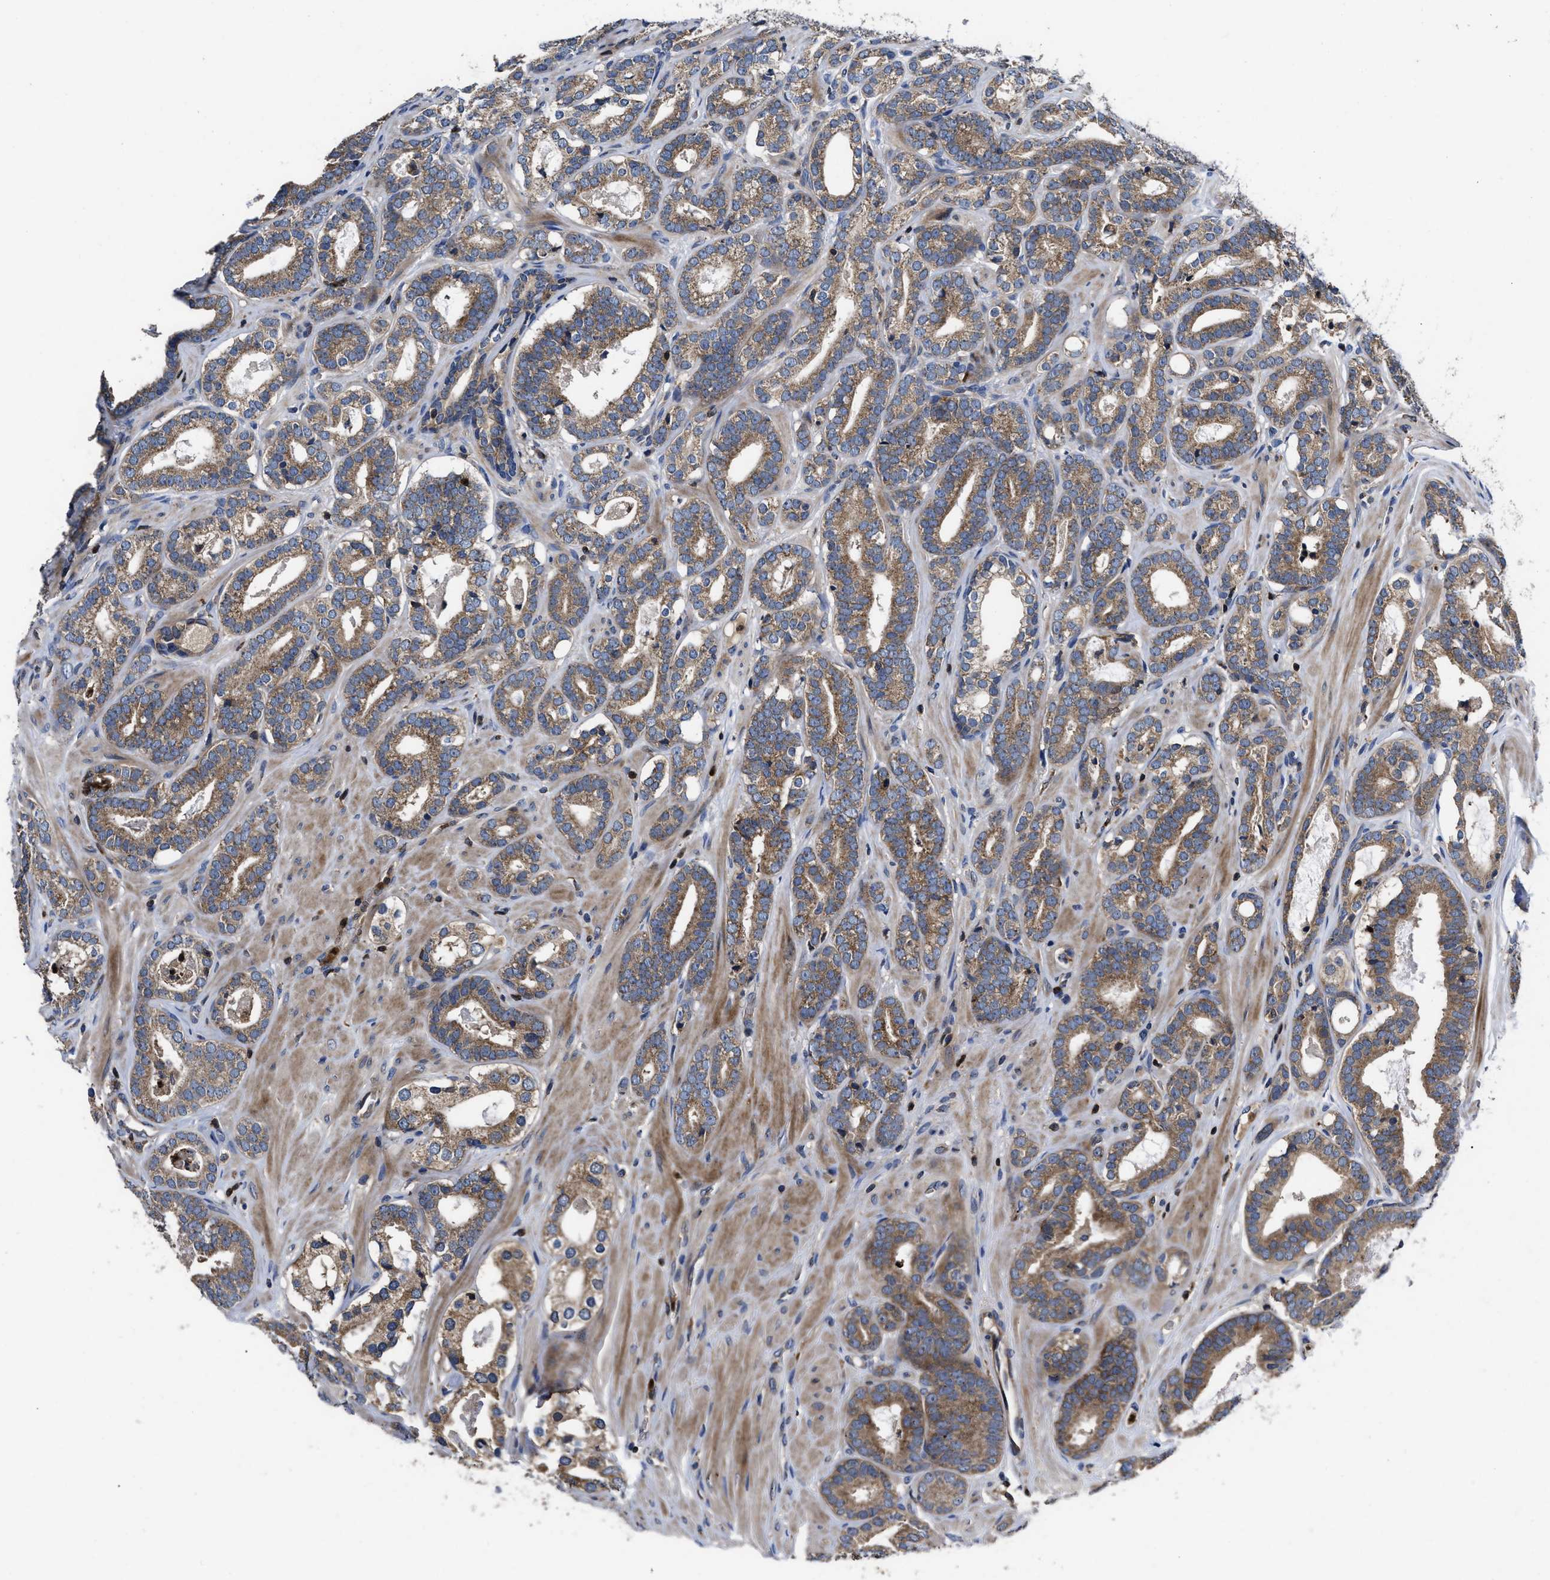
{"staining": {"intensity": "moderate", "quantity": ">75%", "location": "cytoplasmic/membranous"}, "tissue": "prostate cancer", "cell_type": "Tumor cells", "image_type": "cancer", "snomed": [{"axis": "morphology", "description": "Adenocarcinoma, High grade"}, {"axis": "topography", "description": "Prostate"}], "caption": "Immunohistochemistry (IHC) (DAB) staining of human prostate cancer (adenocarcinoma (high-grade)) shows moderate cytoplasmic/membranous protein staining in approximately >75% of tumor cells. (IHC, brightfield microscopy, high magnification).", "gene": "YBEY", "patient": {"sex": "male", "age": 60}}